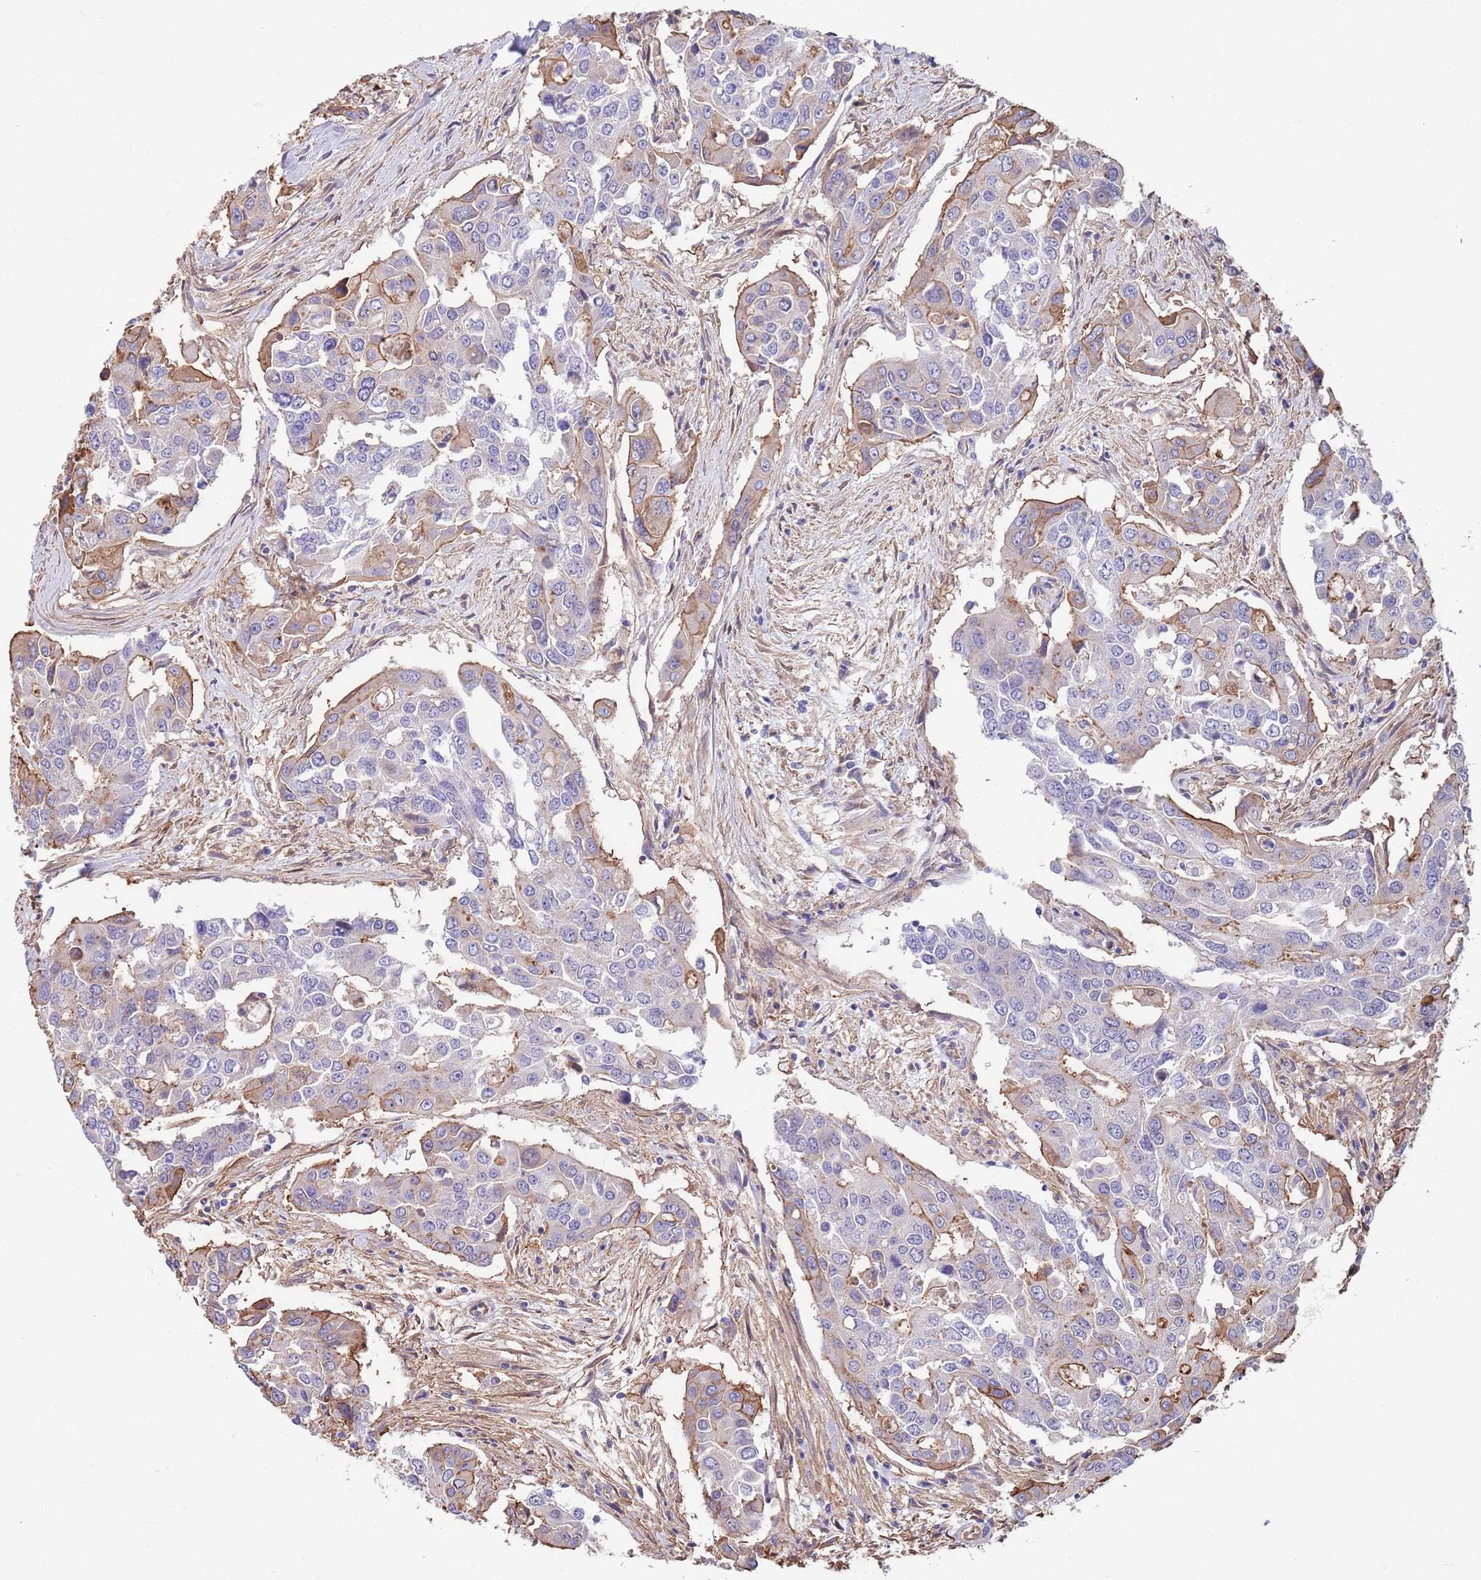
{"staining": {"intensity": "moderate", "quantity": "<25%", "location": "cytoplasmic/membranous"}, "tissue": "colorectal cancer", "cell_type": "Tumor cells", "image_type": "cancer", "snomed": [{"axis": "morphology", "description": "Adenocarcinoma, NOS"}, {"axis": "topography", "description": "Colon"}], "caption": "Immunohistochemistry (IHC) photomicrograph of adenocarcinoma (colorectal) stained for a protein (brown), which exhibits low levels of moderate cytoplasmic/membranous staining in about <25% of tumor cells.", "gene": "BPNT1", "patient": {"sex": "male", "age": 77}}